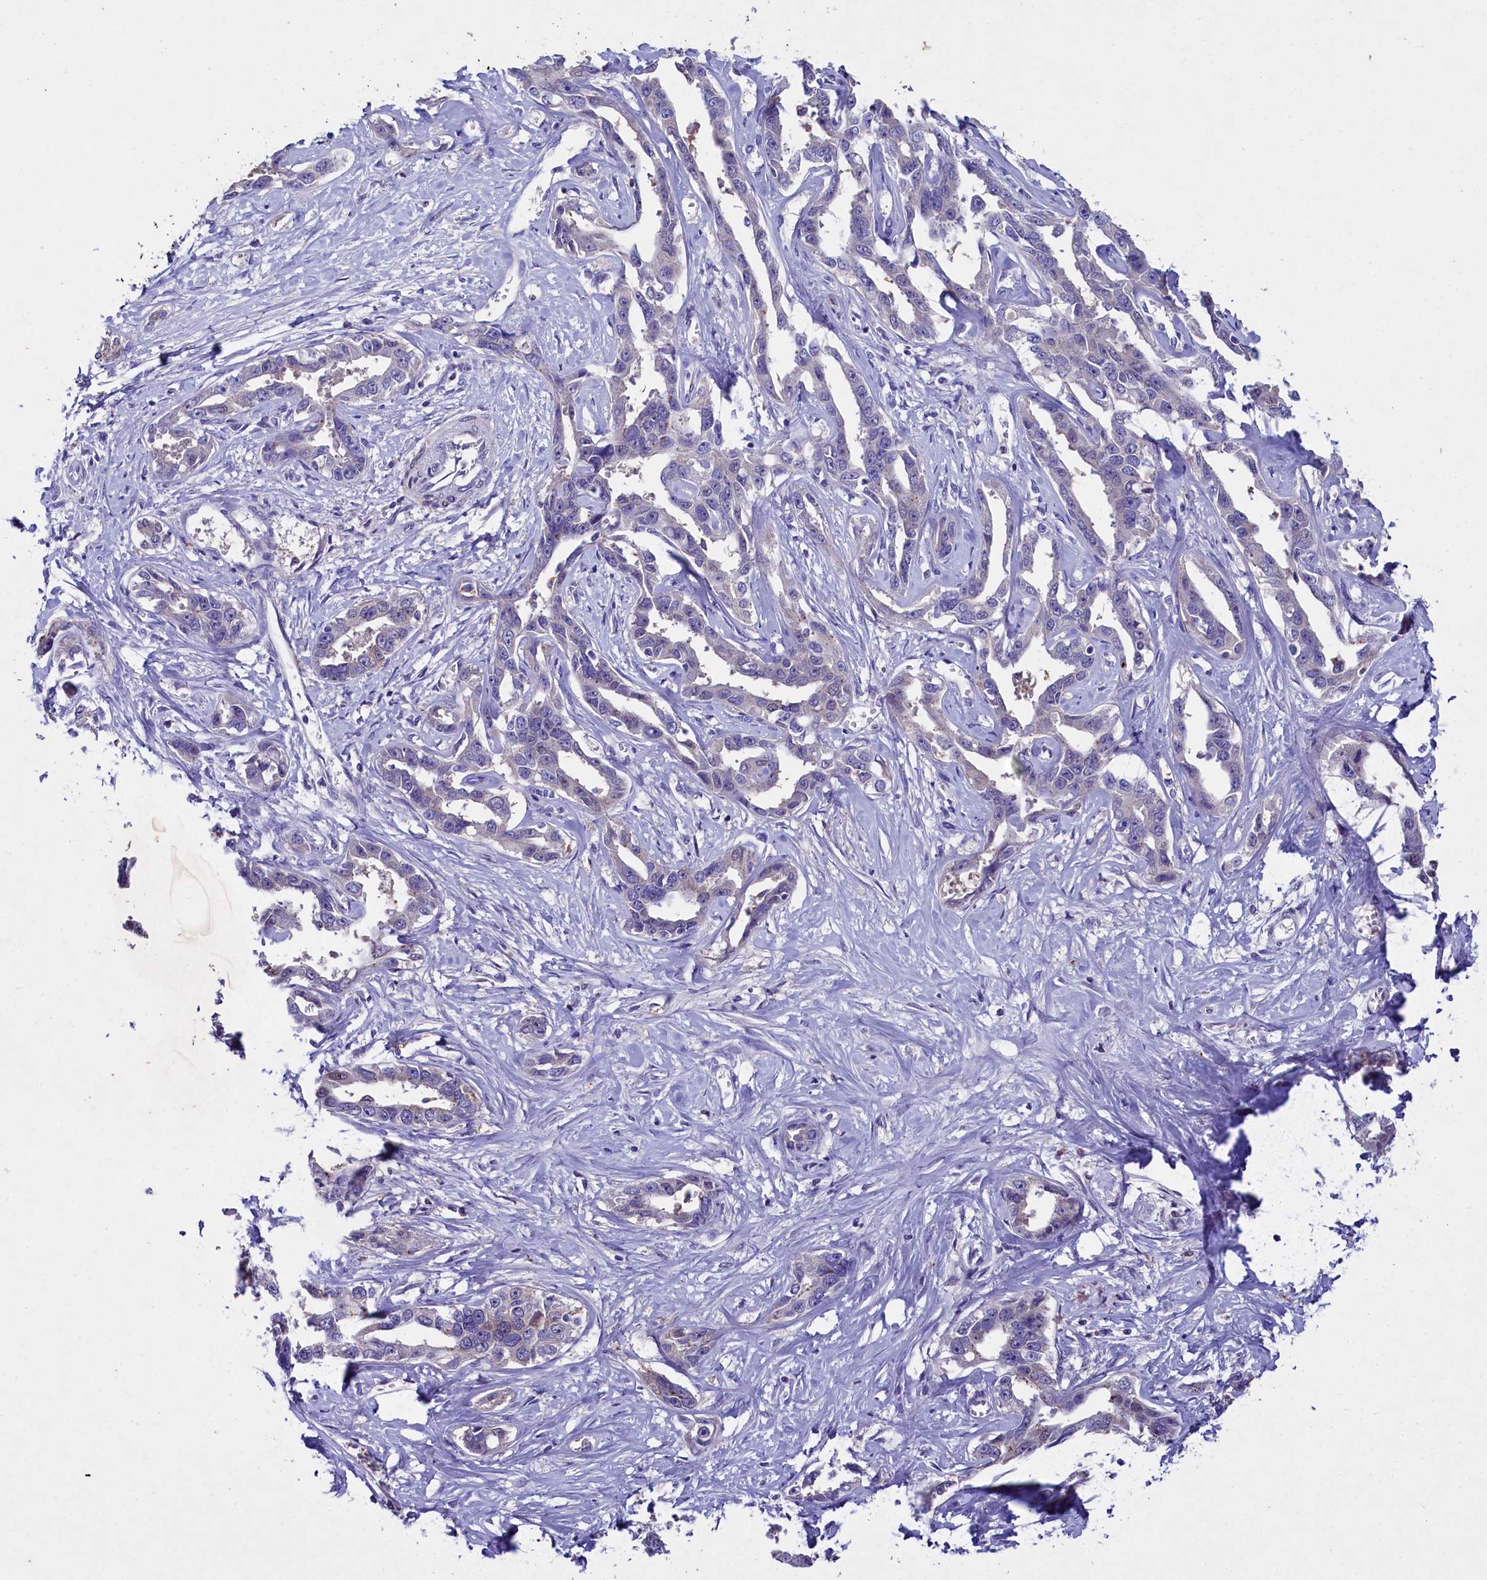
{"staining": {"intensity": "negative", "quantity": "none", "location": "none"}, "tissue": "liver cancer", "cell_type": "Tumor cells", "image_type": "cancer", "snomed": [{"axis": "morphology", "description": "Cholangiocarcinoma"}, {"axis": "topography", "description": "Liver"}], "caption": "Liver cancer stained for a protein using immunohistochemistry (IHC) demonstrates no staining tumor cells.", "gene": "TGDS", "patient": {"sex": "male", "age": 59}}